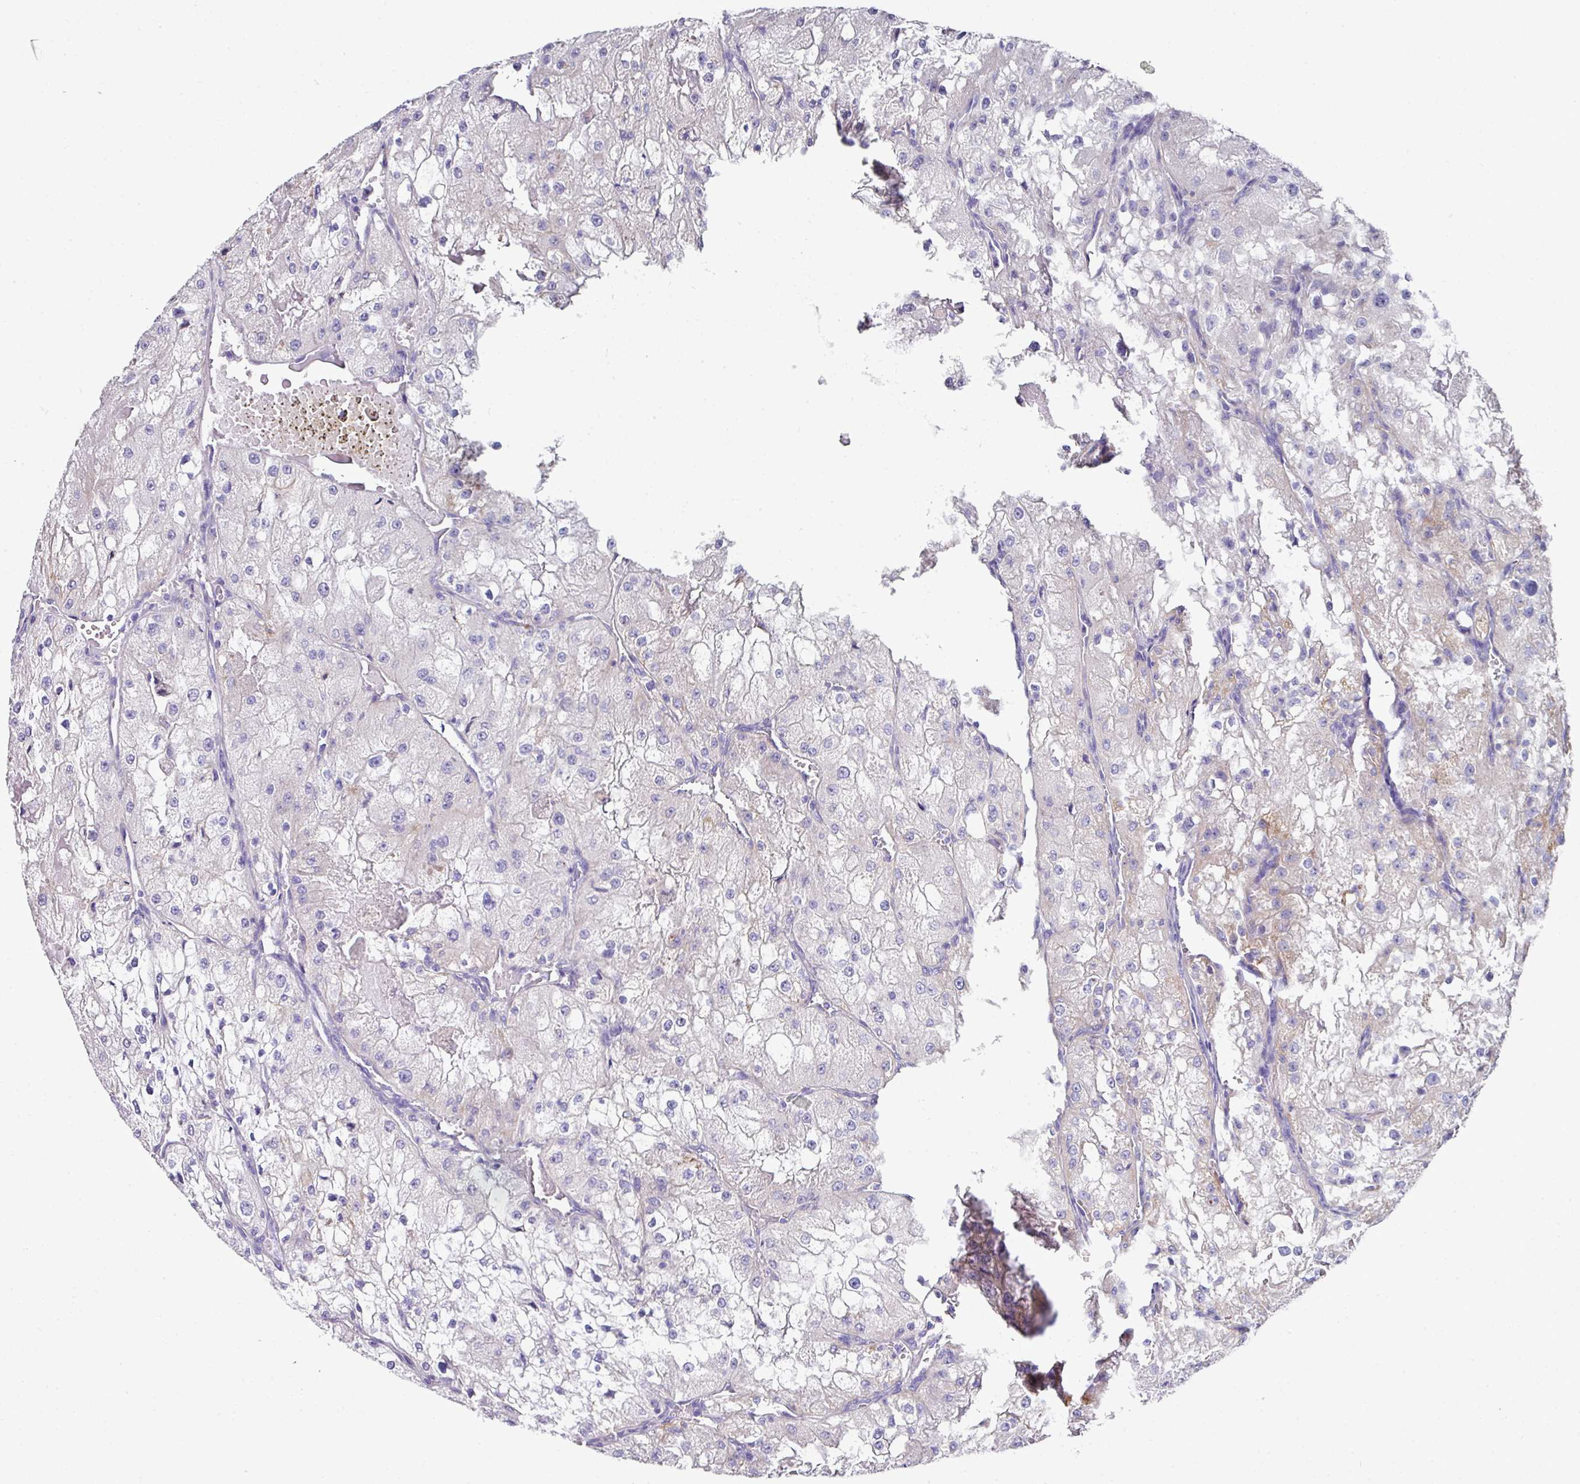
{"staining": {"intensity": "weak", "quantity": "<25%", "location": "cytoplasmic/membranous"}, "tissue": "renal cancer", "cell_type": "Tumor cells", "image_type": "cancer", "snomed": [{"axis": "morphology", "description": "Adenocarcinoma, NOS"}, {"axis": "topography", "description": "Kidney"}], "caption": "Tumor cells are negative for protein expression in human renal adenocarcinoma. Brightfield microscopy of immunohistochemistry (IHC) stained with DAB (brown) and hematoxylin (blue), captured at high magnification.", "gene": "CLDN1", "patient": {"sex": "female", "age": 74}}